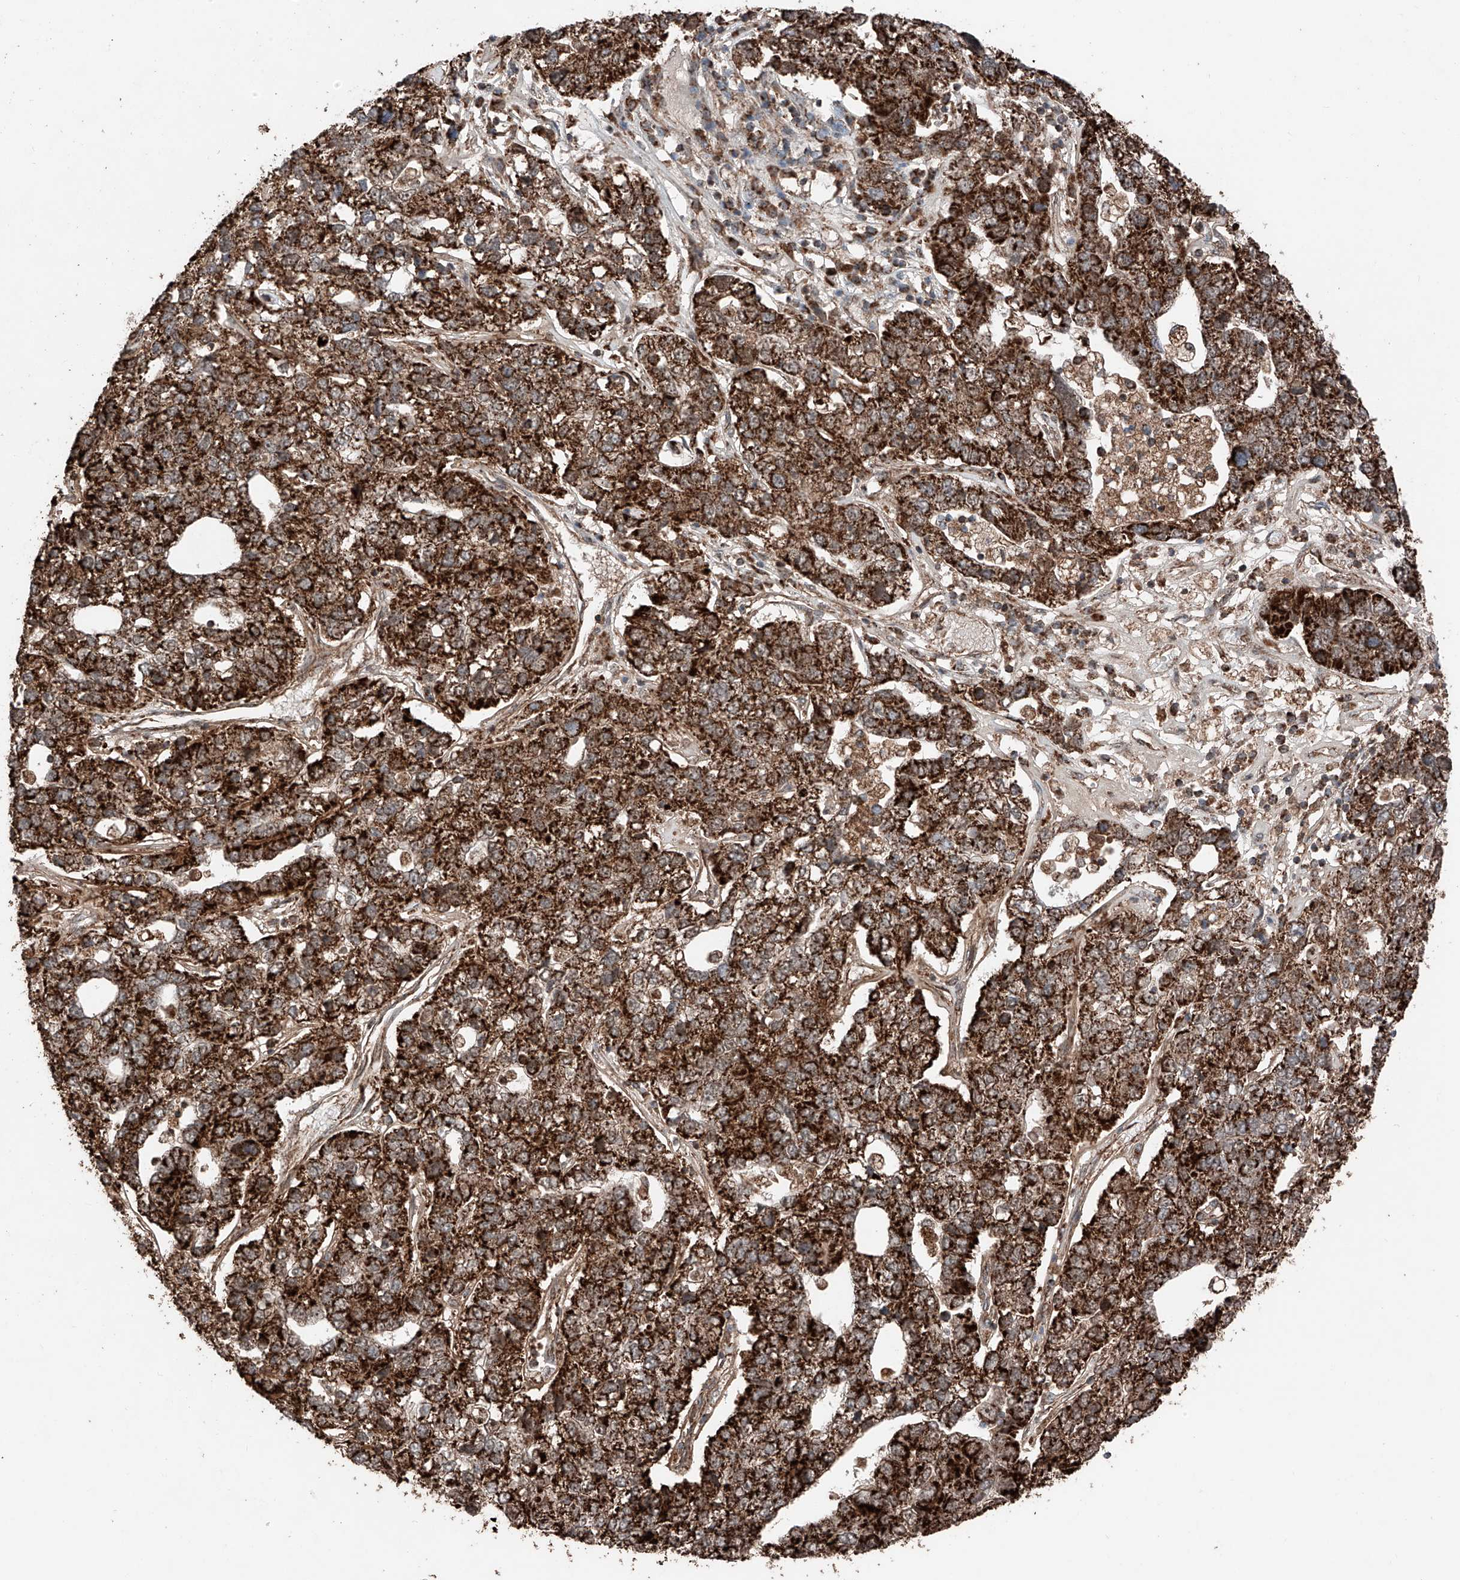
{"staining": {"intensity": "strong", "quantity": ">75%", "location": "cytoplasmic/membranous"}, "tissue": "pancreatic cancer", "cell_type": "Tumor cells", "image_type": "cancer", "snomed": [{"axis": "morphology", "description": "Adenocarcinoma, NOS"}, {"axis": "topography", "description": "Pancreas"}], "caption": "Pancreatic cancer (adenocarcinoma) stained with DAB immunohistochemistry demonstrates high levels of strong cytoplasmic/membranous staining in about >75% of tumor cells.", "gene": "ZSCAN29", "patient": {"sex": "female", "age": 61}}